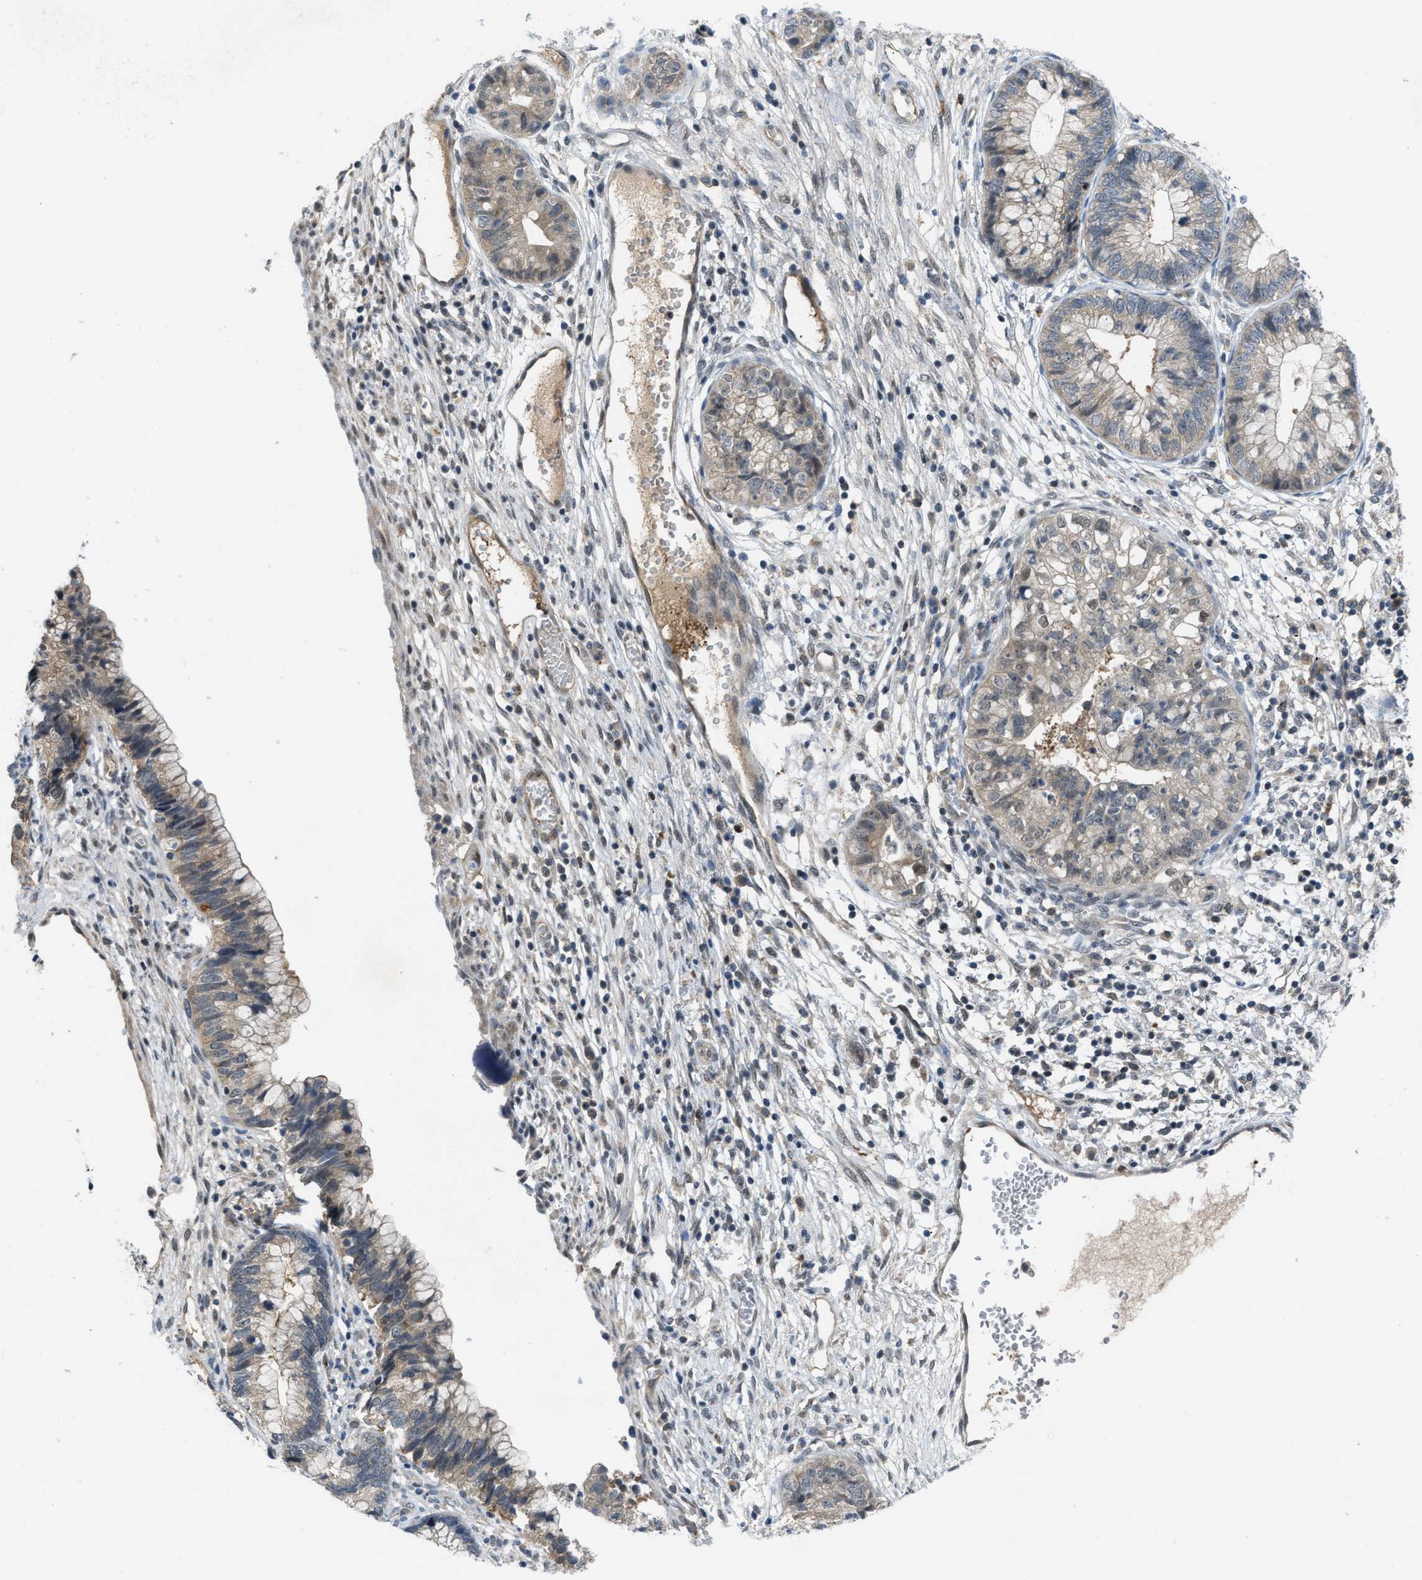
{"staining": {"intensity": "weak", "quantity": "<25%", "location": "nuclear"}, "tissue": "cervical cancer", "cell_type": "Tumor cells", "image_type": "cancer", "snomed": [{"axis": "morphology", "description": "Adenocarcinoma, NOS"}, {"axis": "topography", "description": "Cervix"}], "caption": "Photomicrograph shows no protein expression in tumor cells of adenocarcinoma (cervical) tissue.", "gene": "ZNF251", "patient": {"sex": "female", "age": 44}}